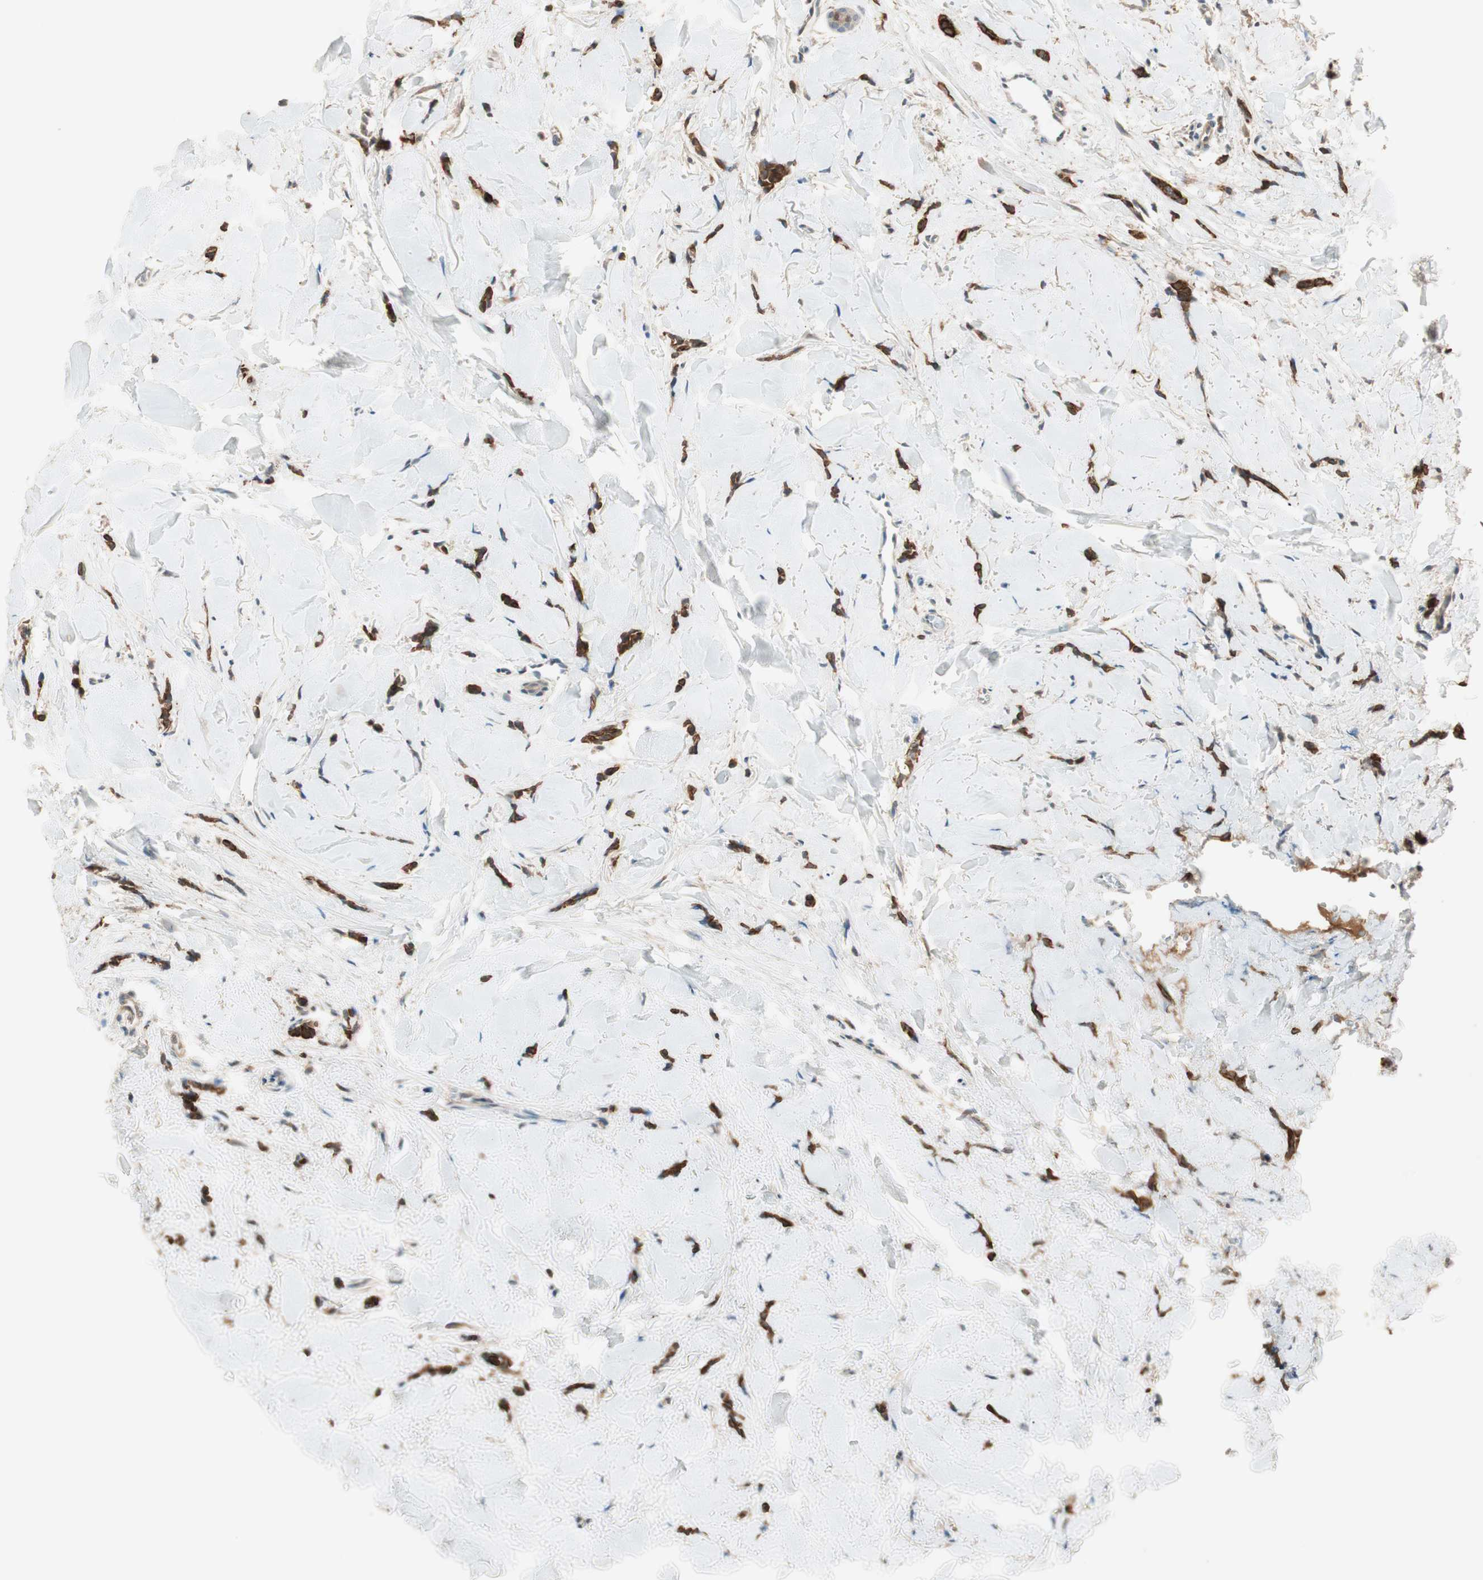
{"staining": {"intensity": "strong", "quantity": ">75%", "location": "cytoplasmic/membranous"}, "tissue": "breast cancer", "cell_type": "Tumor cells", "image_type": "cancer", "snomed": [{"axis": "morphology", "description": "Lobular carcinoma"}, {"axis": "topography", "description": "Skin"}, {"axis": "topography", "description": "Breast"}], "caption": "This is an image of immunohistochemistry staining of breast lobular carcinoma, which shows strong positivity in the cytoplasmic/membranous of tumor cells.", "gene": "TRIM21", "patient": {"sex": "female", "age": 46}}